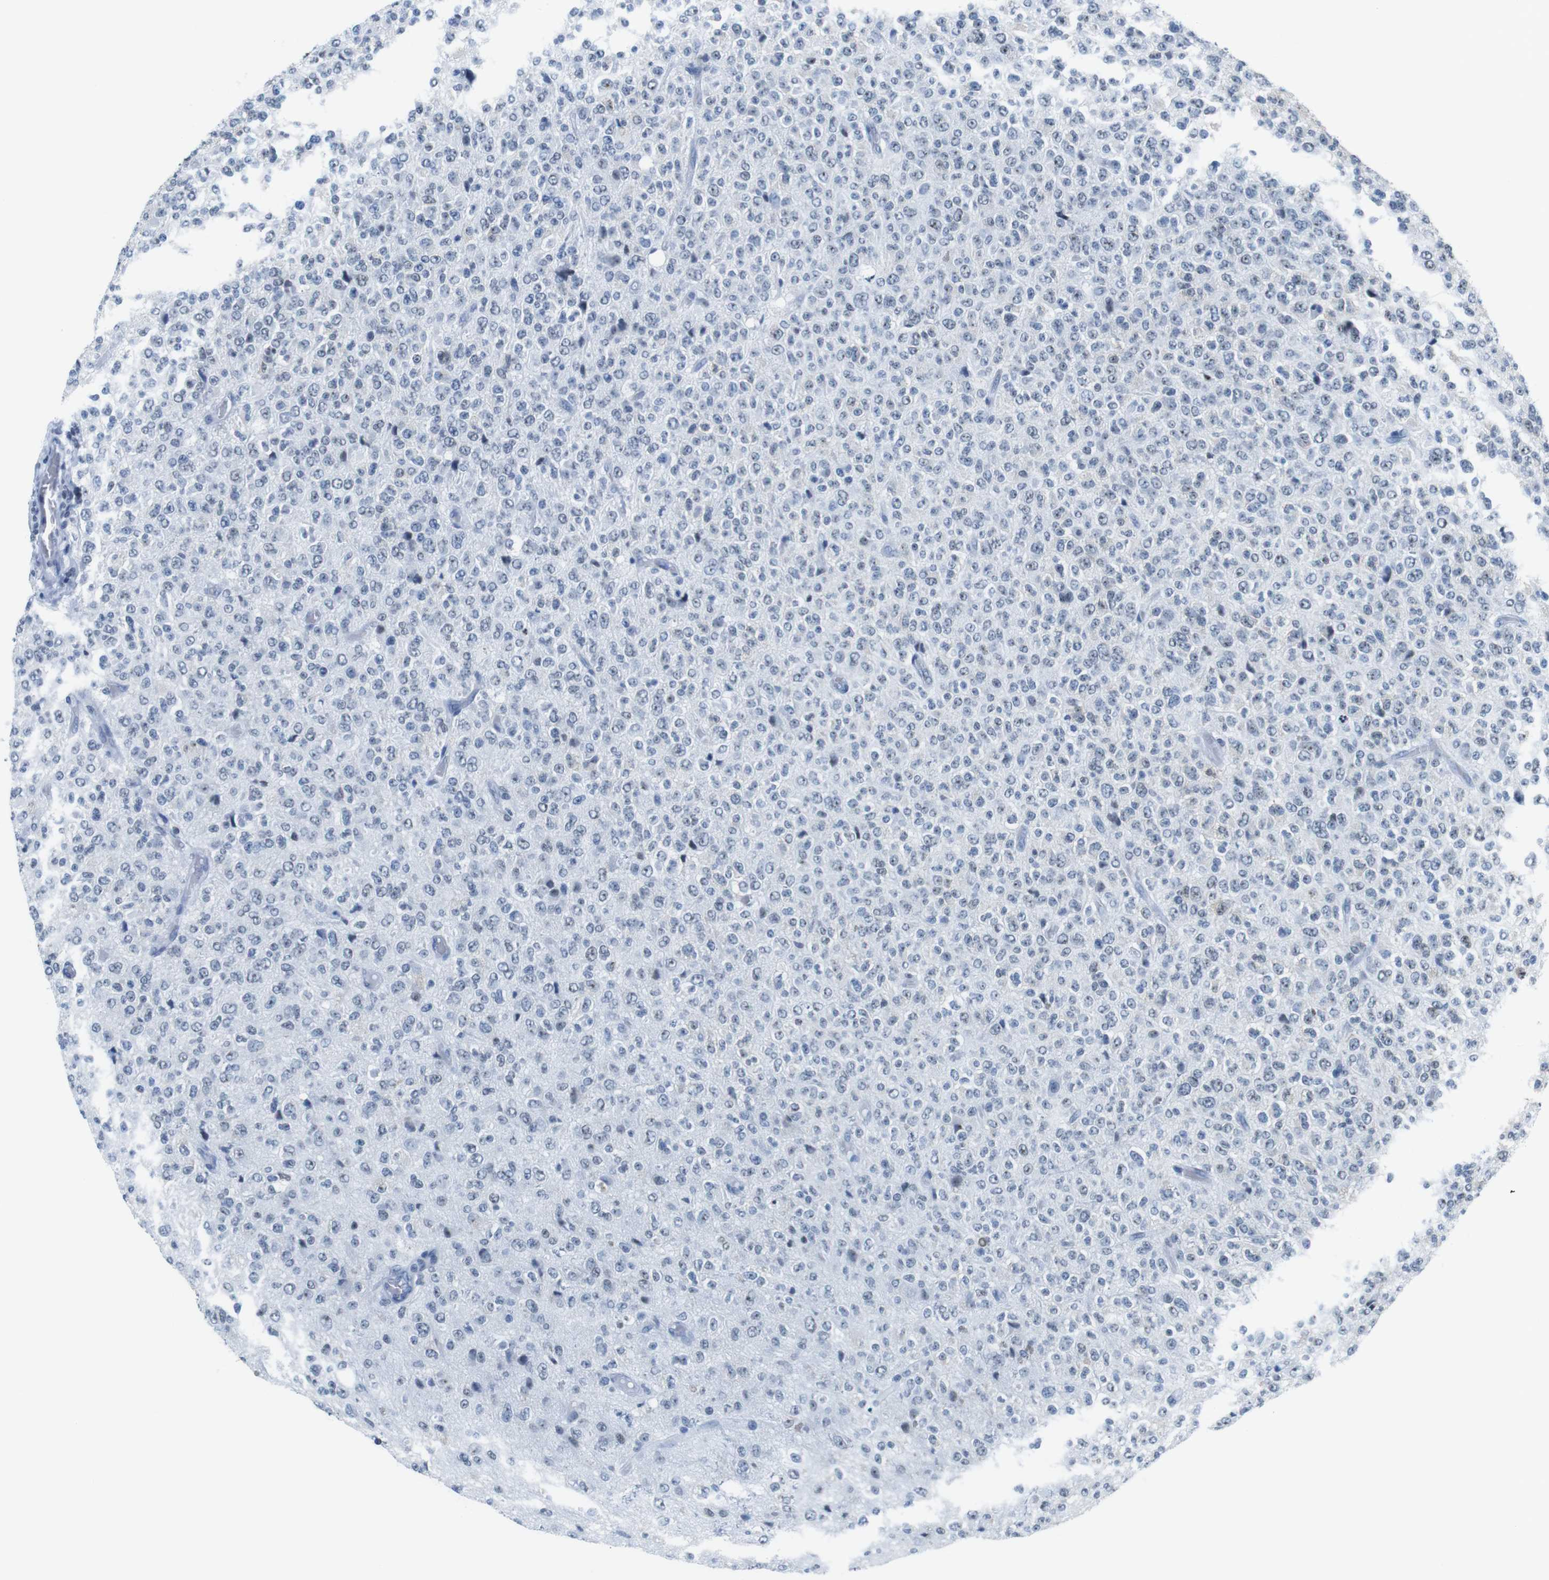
{"staining": {"intensity": "negative", "quantity": "none", "location": "none"}, "tissue": "glioma", "cell_type": "Tumor cells", "image_type": "cancer", "snomed": [{"axis": "morphology", "description": "Glioma, malignant, High grade"}, {"axis": "topography", "description": "pancreas cauda"}], "caption": "This is a image of IHC staining of malignant glioma (high-grade), which shows no expression in tumor cells.", "gene": "NIFK", "patient": {"sex": "male", "age": 60}}